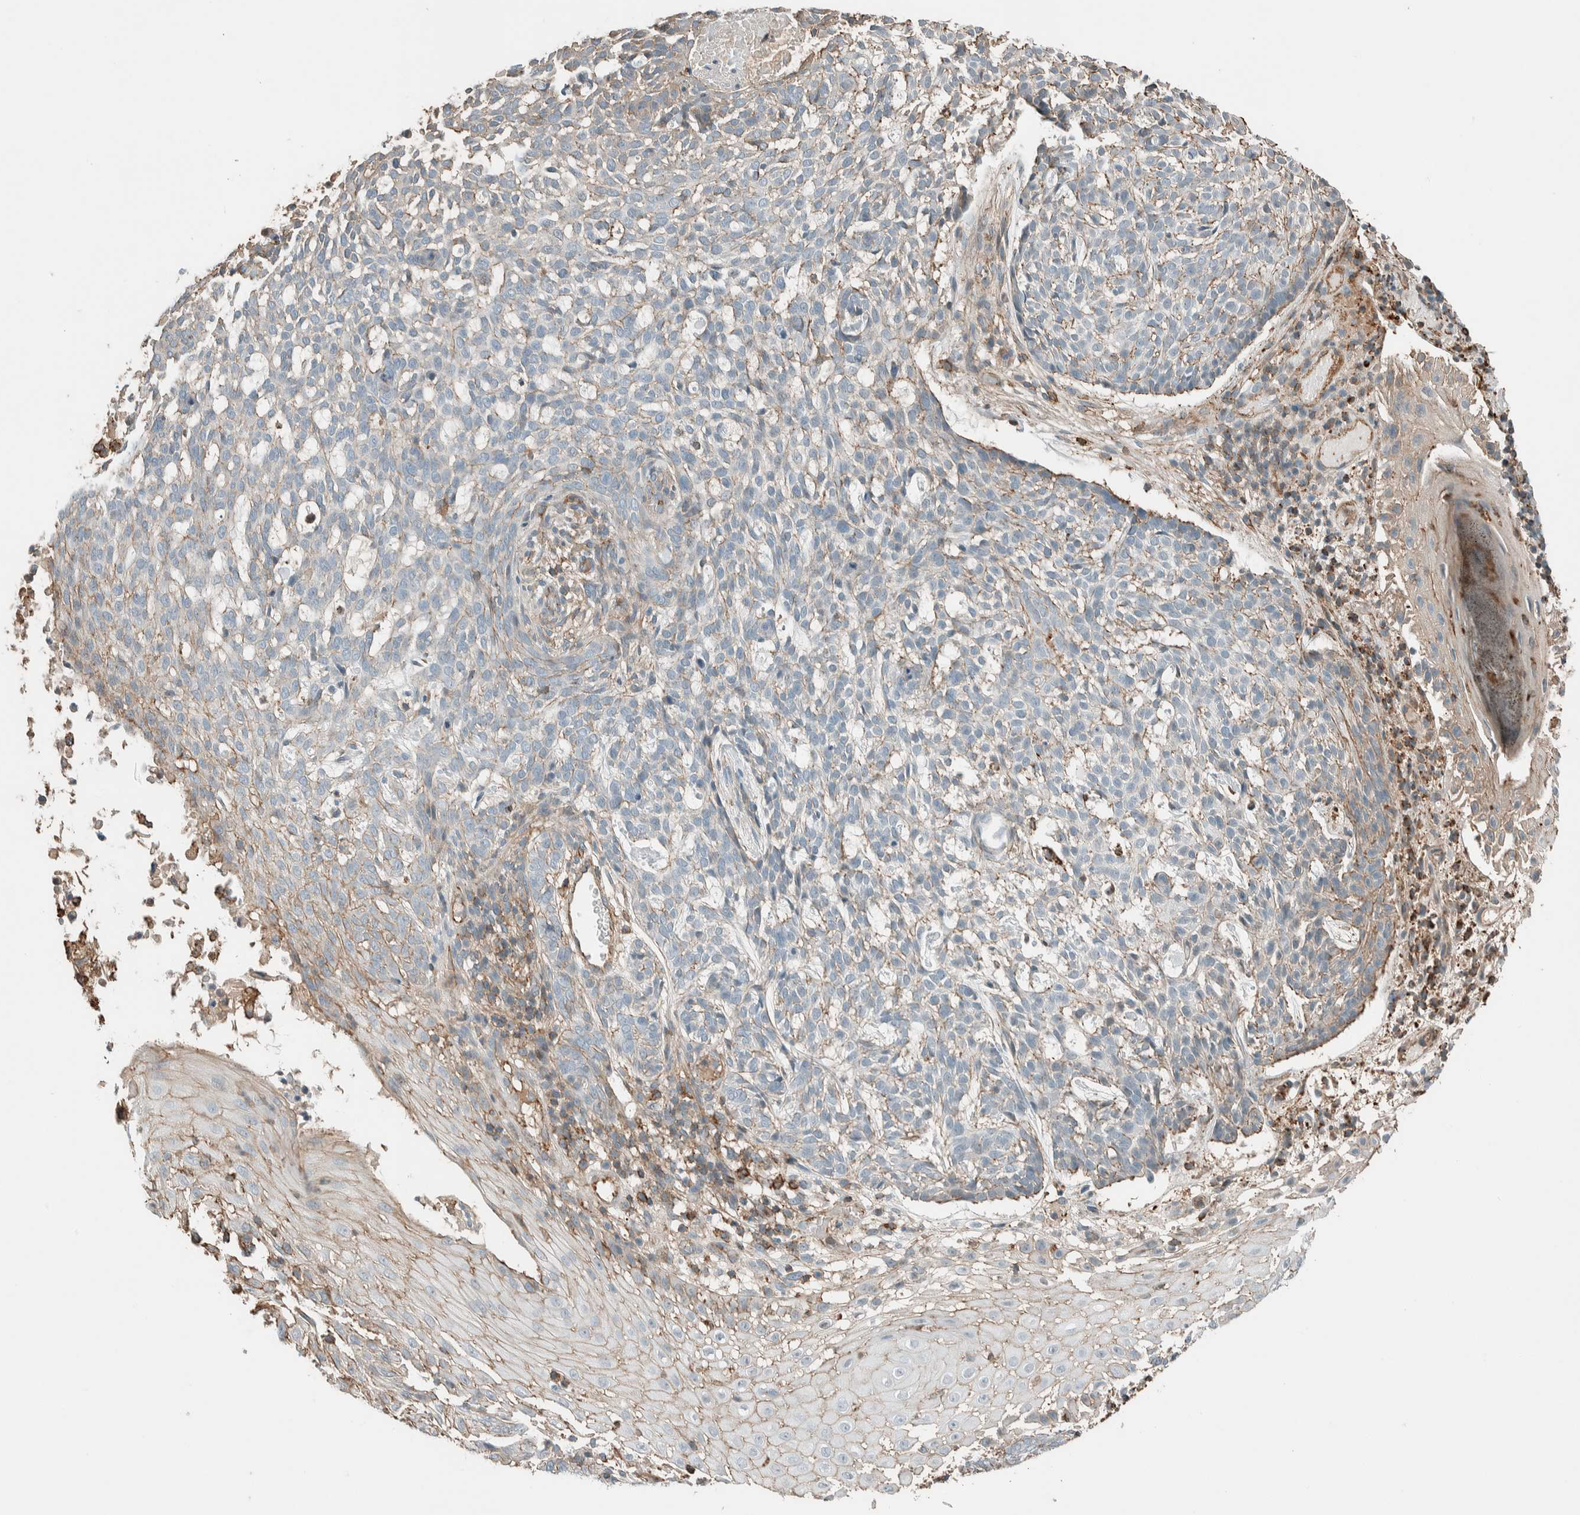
{"staining": {"intensity": "negative", "quantity": "none", "location": "none"}, "tissue": "skin cancer", "cell_type": "Tumor cells", "image_type": "cancer", "snomed": [{"axis": "morphology", "description": "Basal cell carcinoma"}, {"axis": "topography", "description": "Skin"}], "caption": "Tumor cells show no significant protein expression in skin cancer (basal cell carcinoma).", "gene": "CTBP2", "patient": {"sex": "female", "age": 64}}